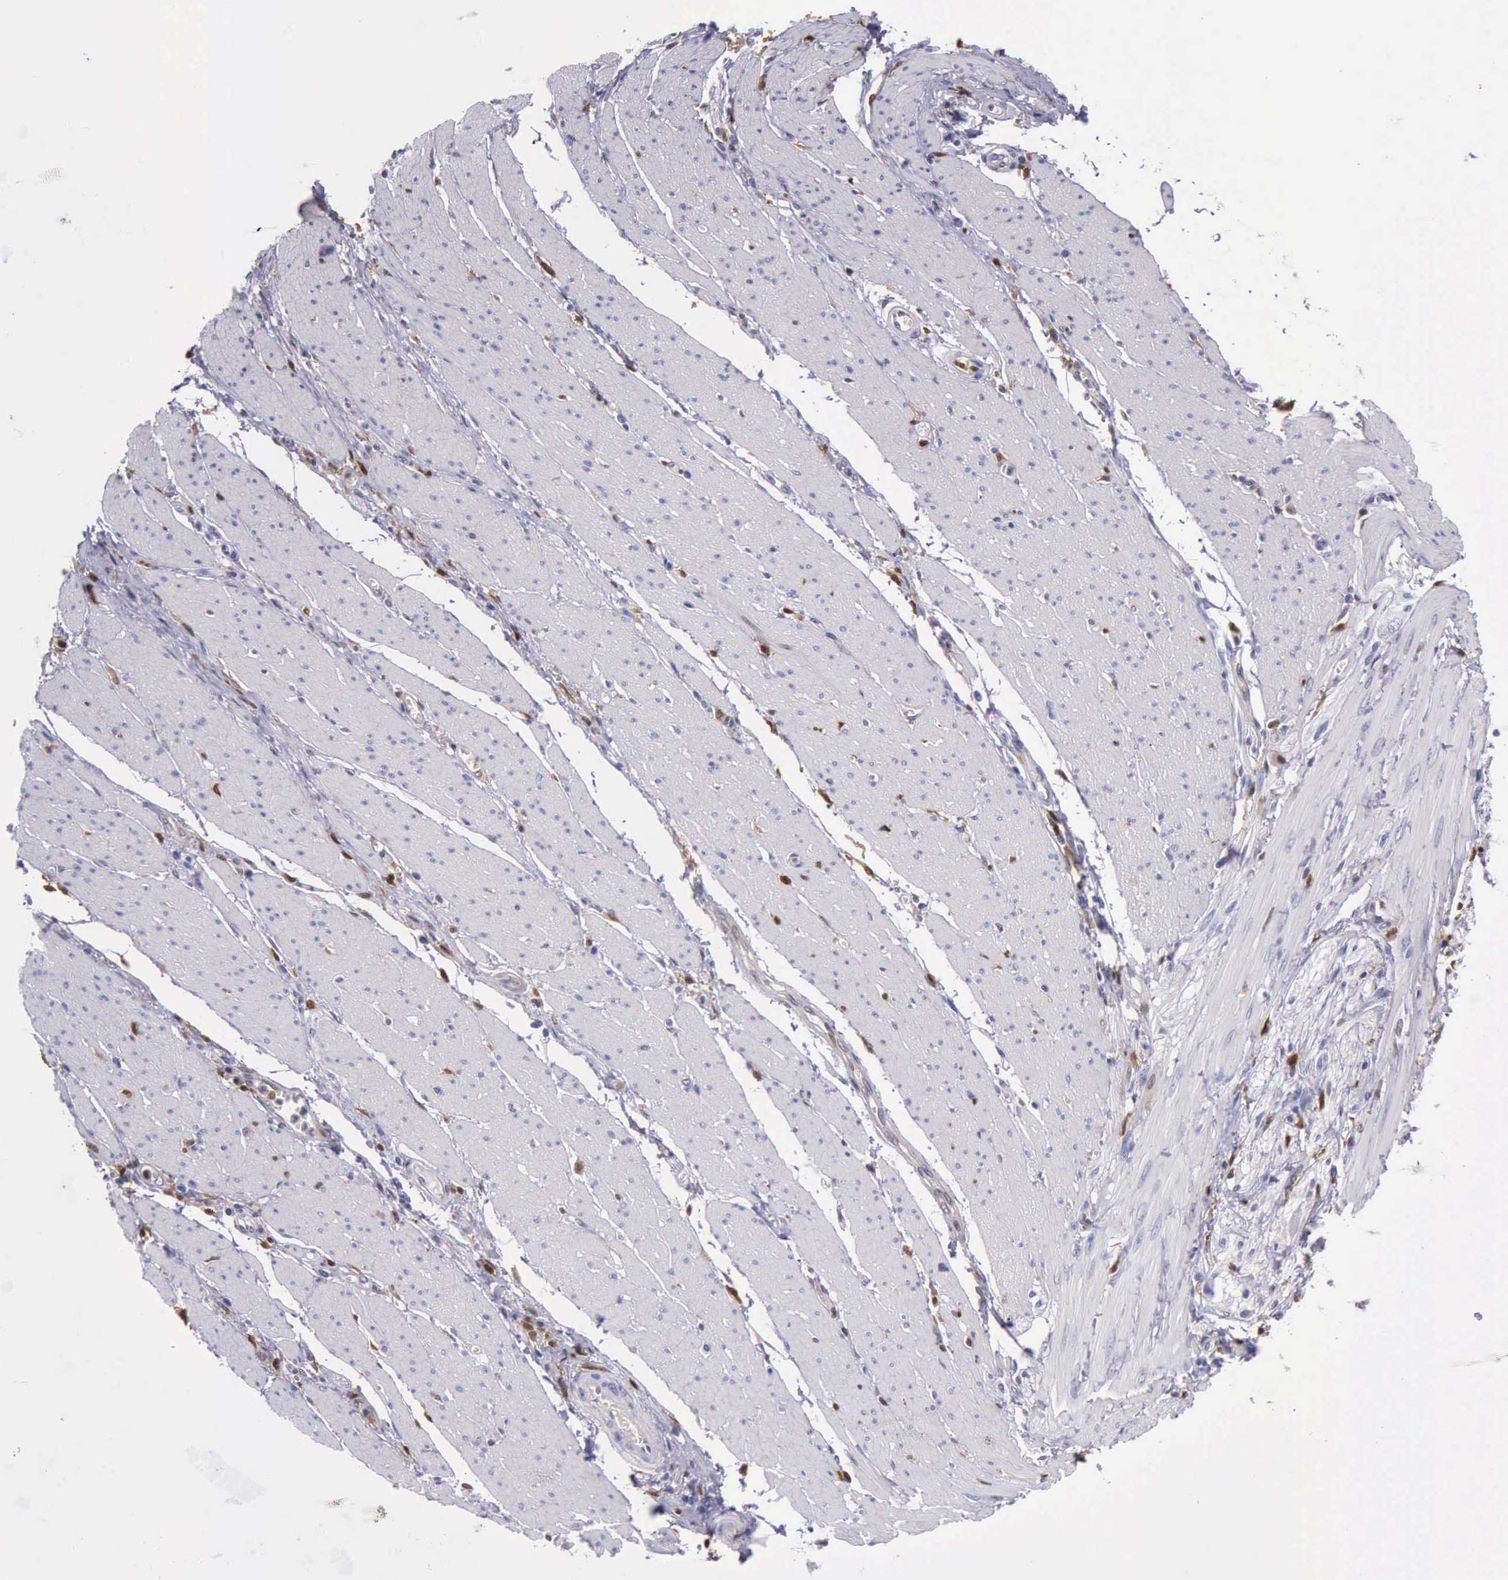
{"staining": {"intensity": "negative", "quantity": "none", "location": "none"}, "tissue": "pancreatic cancer", "cell_type": "Tumor cells", "image_type": "cancer", "snomed": [{"axis": "morphology", "description": "Adenocarcinoma, NOS"}, {"axis": "topography", "description": "Pancreas"}], "caption": "Protein analysis of pancreatic cancer (adenocarcinoma) shows no significant staining in tumor cells.", "gene": "TYMP", "patient": {"sex": "female", "age": 70}}